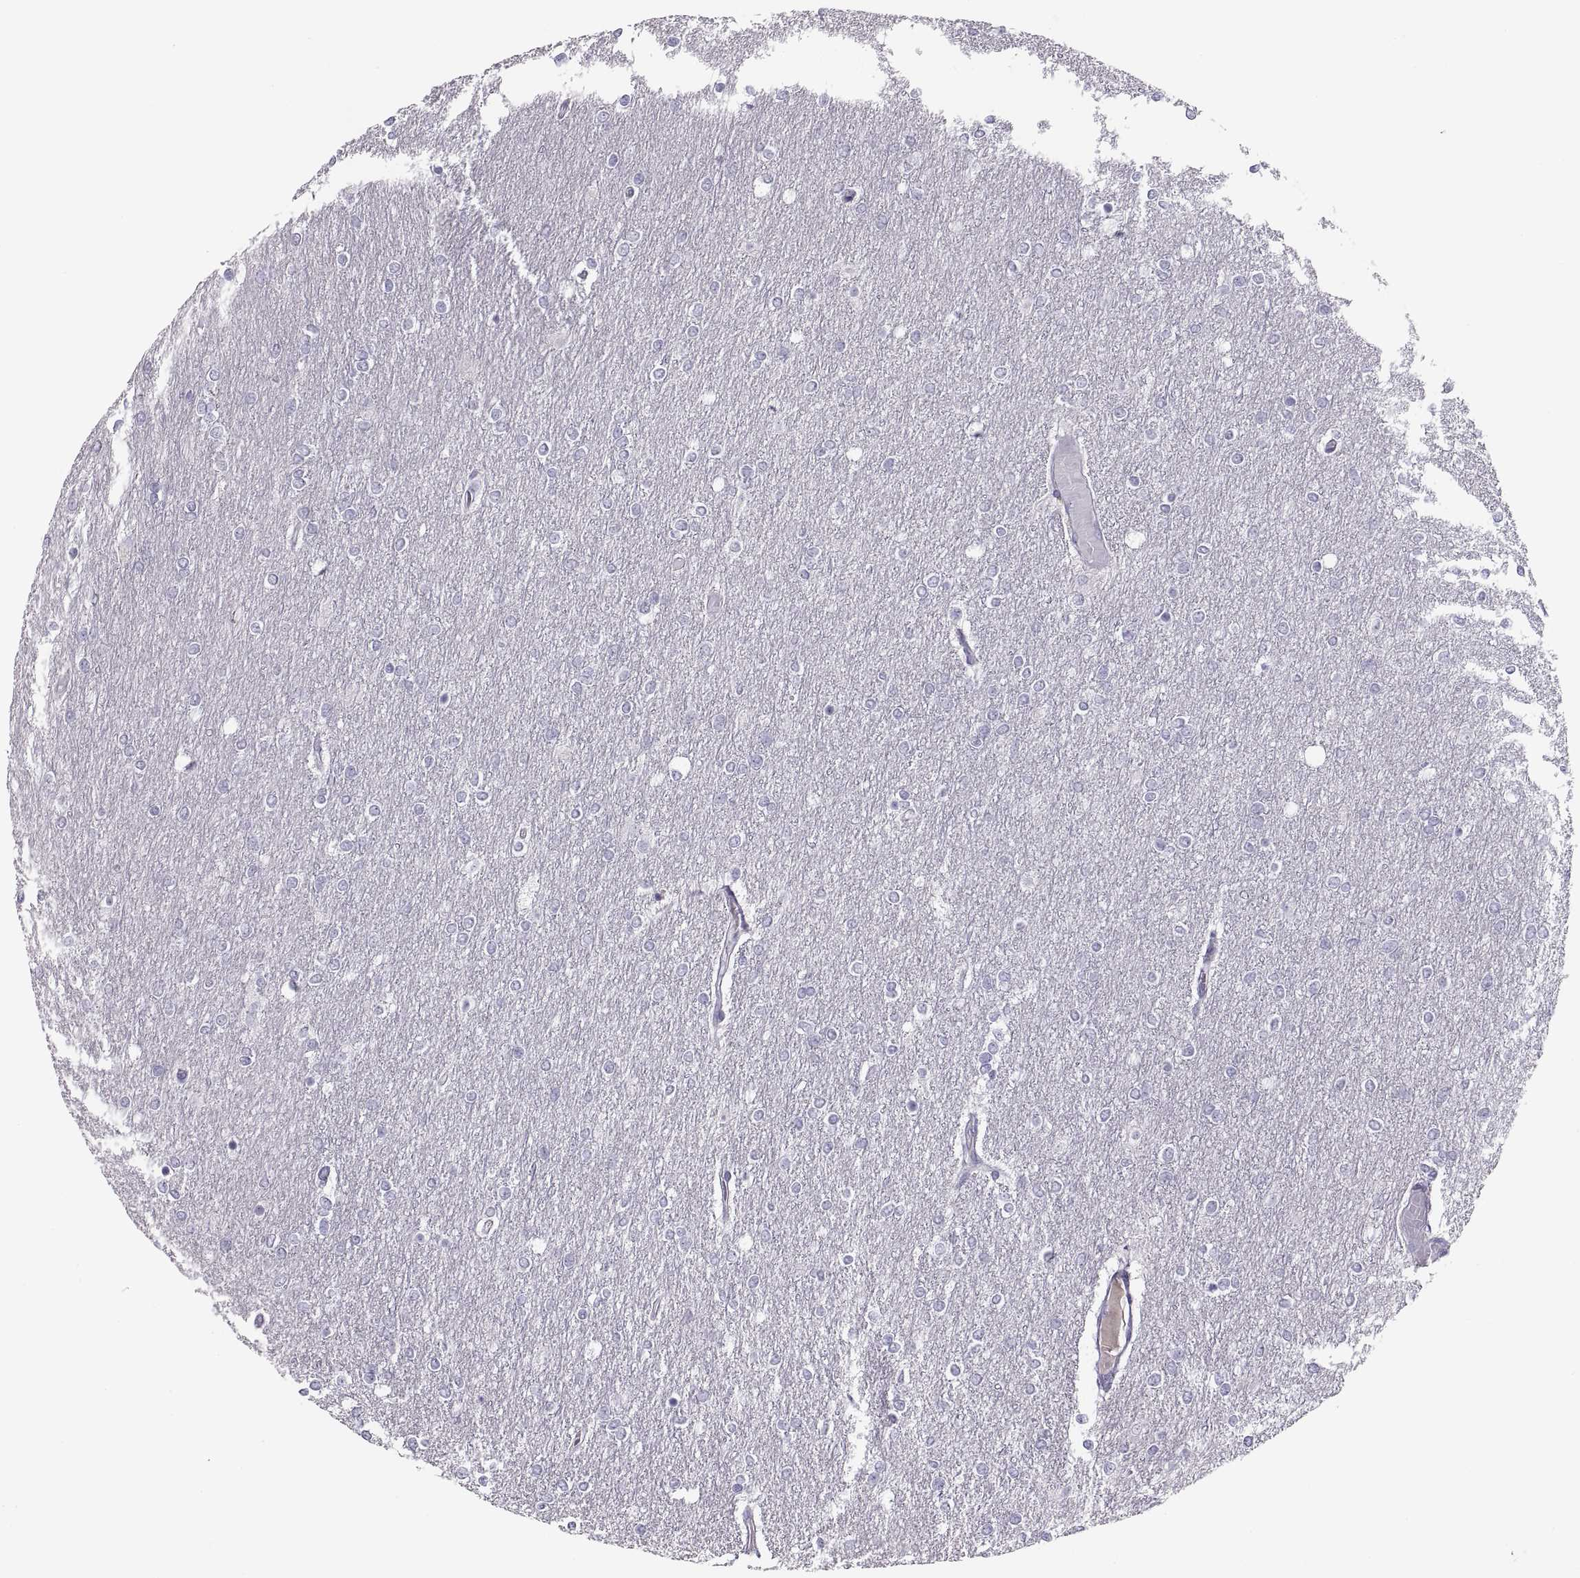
{"staining": {"intensity": "negative", "quantity": "none", "location": "none"}, "tissue": "glioma", "cell_type": "Tumor cells", "image_type": "cancer", "snomed": [{"axis": "morphology", "description": "Glioma, malignant, High grade"}, {"axis": "topography", "description": "Brain"}], "caption": "This is an IHC histopathology image of human glioma. There is no expression in tumor cells.", "gene": "MAGEB2", "patient": {"sex": "female", "age": 61}}